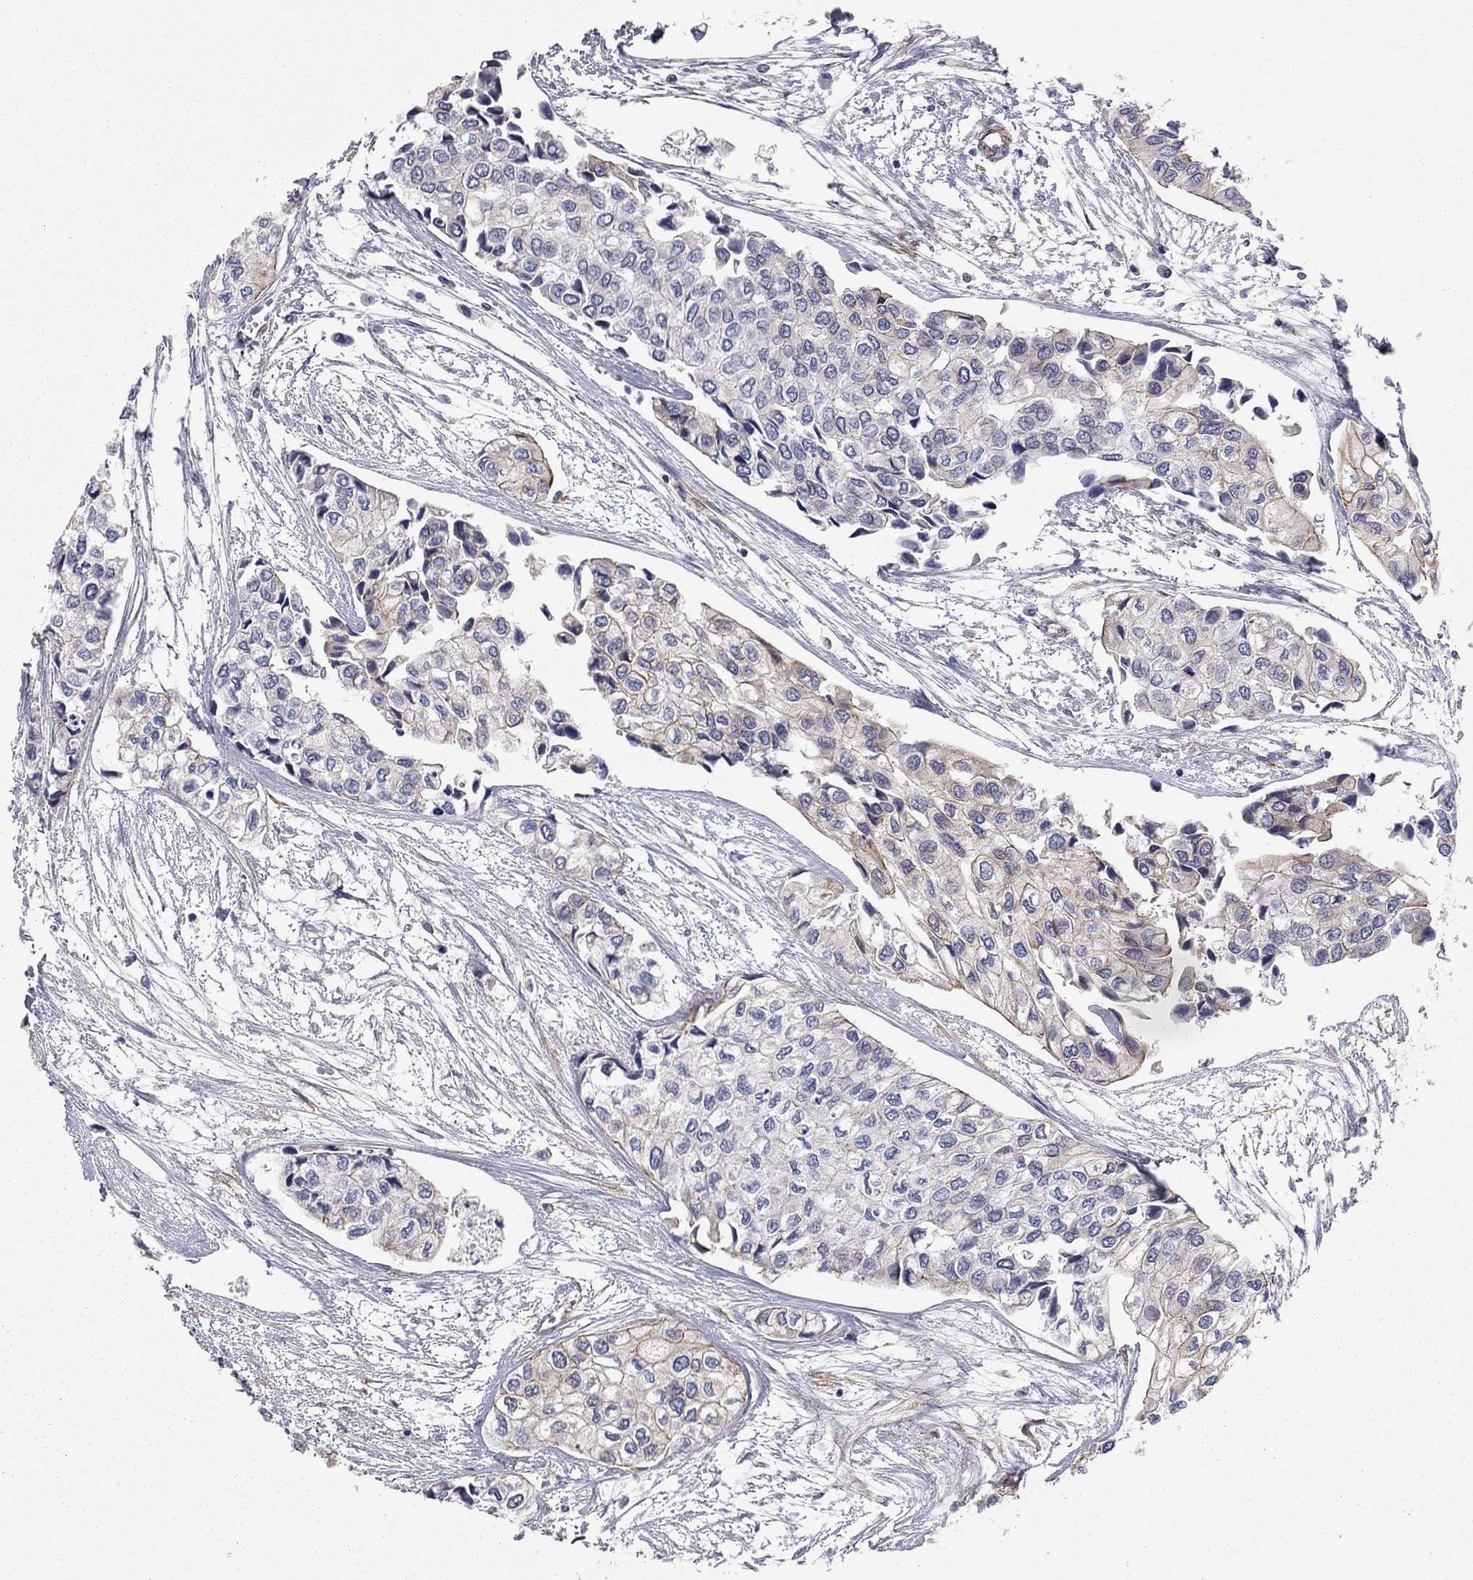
{"staining": {"intensity": "moderate", "quantity": "<25%", "location": "cytoplasmic/membranous"}, "tissue": "urothelial cancer", "cell_type": "Tumor cells", "image_type": "cancer", "snomed": [{"axis": "morphology", "description": "Urothelial carcinoma, High grade"}, {"axis": "topography", "description": "Urinary bladder"}], "caption": "Urothelial cancer stained for a protein reveals moderate cytoplasmic/membranous positivity in tumor cells. (Stains: DAB (3,3'-diaminobenzidine) in brown, nuclei in blue, Microscopy: brightfield microscopy at high magnification).", "gene": "BICDL2", "patient": {"sex": "male", "age": 73}}